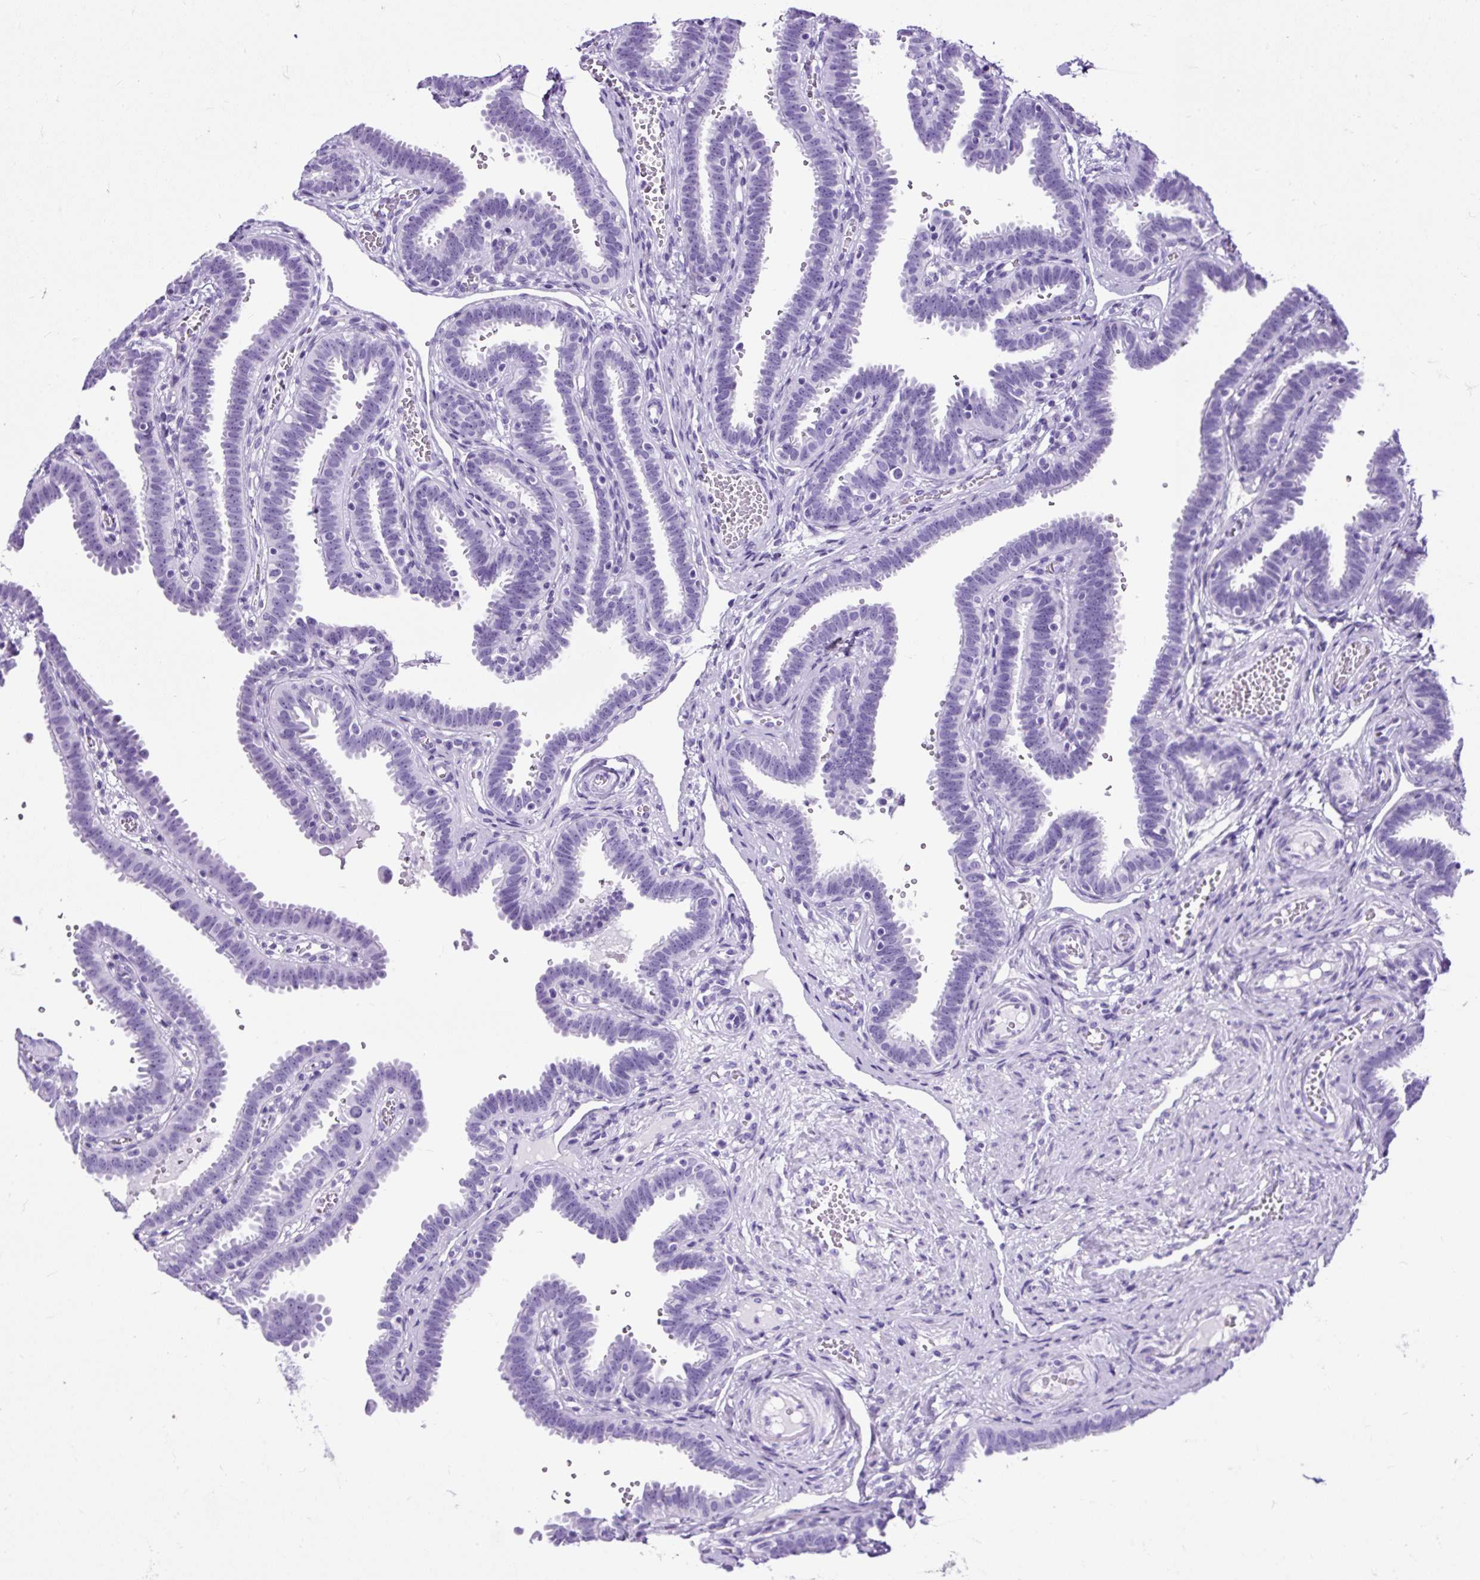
{"staining": {"intensity": "negative", "quantity": "none", "location": "none"}, "tissue": "fallopian tube", "cell_type": "Glandular cells", "image_type": "normal", "snomed": [{"axis": "morphology", "description": "Normal tissue, NOS"}, {"axis": "topography", "description": "Fallopian tube"}], "caption": "Immunohistochemical staining of unremarkable fallopian tube exhibits no significant staining in glandular cells.", "gene": "CEL", "patient": {"sex": "female", "age": 37}}